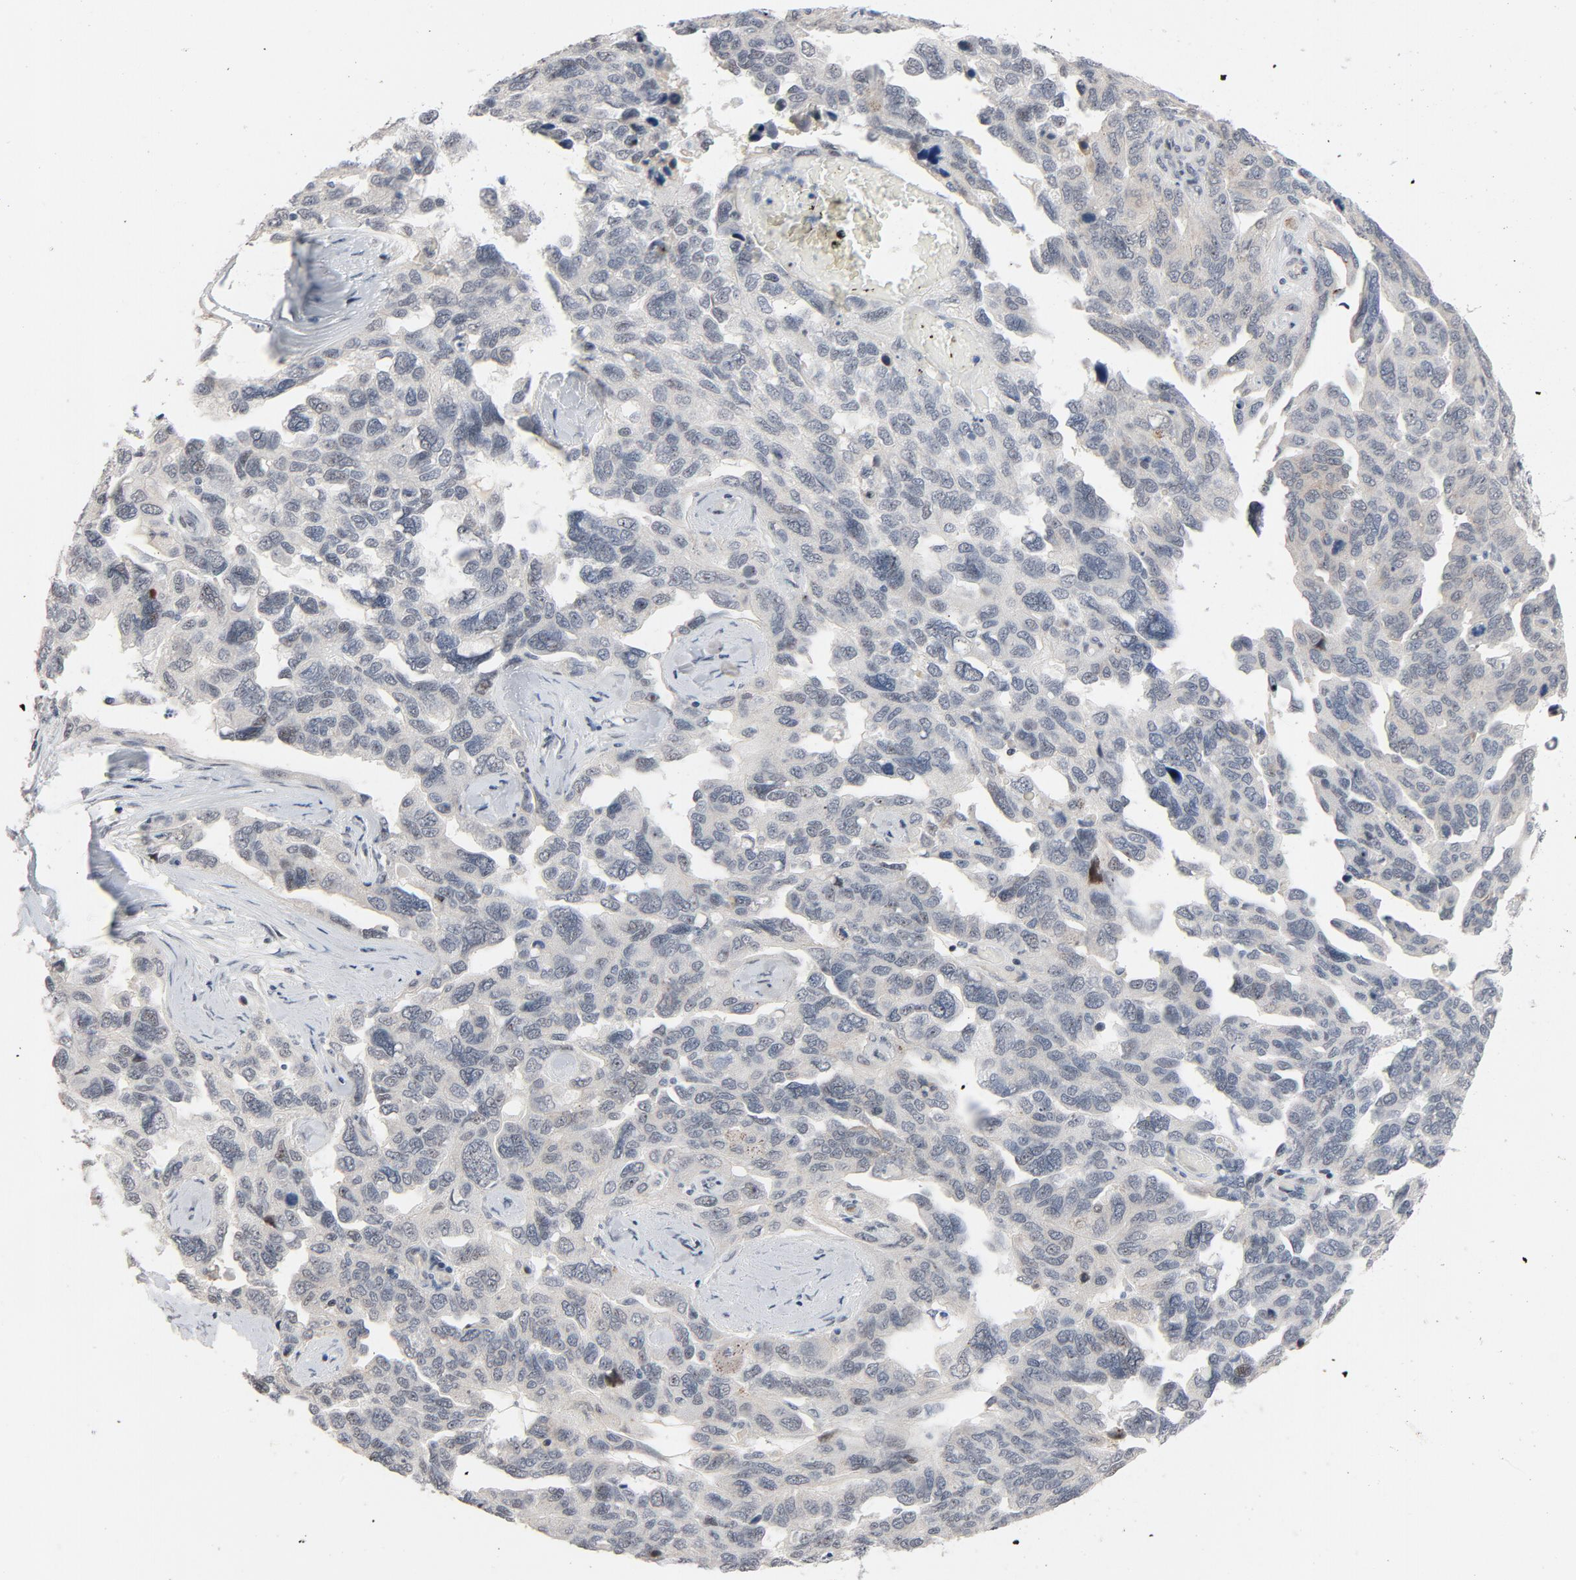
{"staining": {"intensity": "negative", "quantity": "none", "location": "none"}, "tissue": "ovarian cancer", "cell_type": "Tumor cells", "image_type": "cancer", "snomed": [{"axis": "morphology", "description": "Cystadenocarcinoma, serous, NOS"}, {"axis": "topography", "description": "Ovary"}], "caption": "This photomicrograph is of ovarian serous cystadenocarcinoma stained with IHC to label a protein in brown with the nuclei are counter-stained blue. There is no positivity in tumor cells. Nuclei are stained in blue.", "gene": "FSCB", "patient": {"sex": "female", "age": 64}}